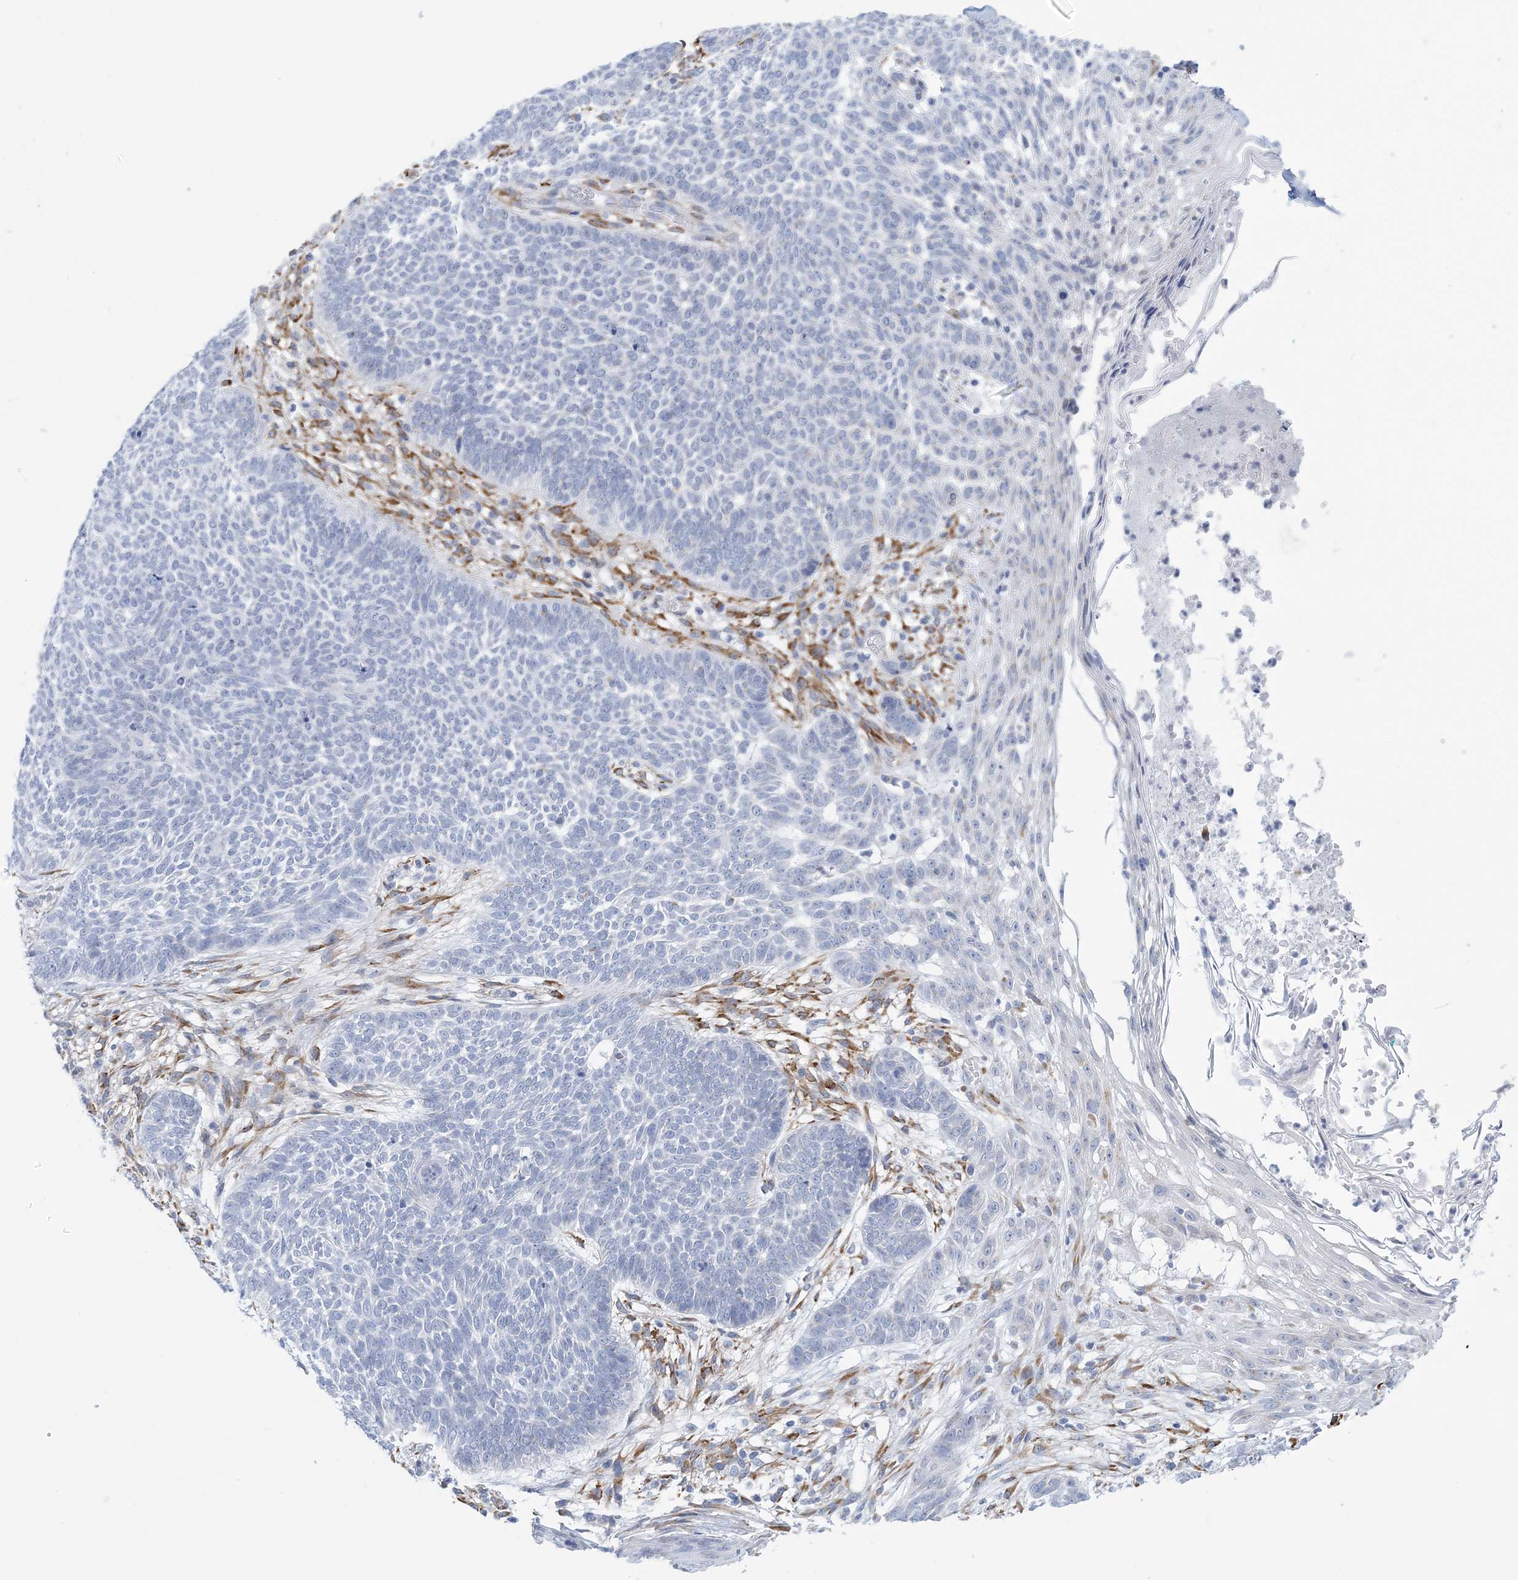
{"staining": {"intensity": "negative", "quantity": "none", "location": "none"}, "tissue": "skin cancer", "cell_type": "Tumor cells", "image_type": "cancer", "snomed": [{"axis": "morphology", "description": "Normal tissue, NOS"}, {"axis": "morphology", "description": "Basal cell carcinoma"}, {"axis": "topography", "description": "Skin"}], "caption": "Immunohistochemistry of basal cell carcinoma (skin) demonstrates no staining in tumor cells.", "gene": "PLEKHG4B", "patient": {"sex": "male", "age": 64}}